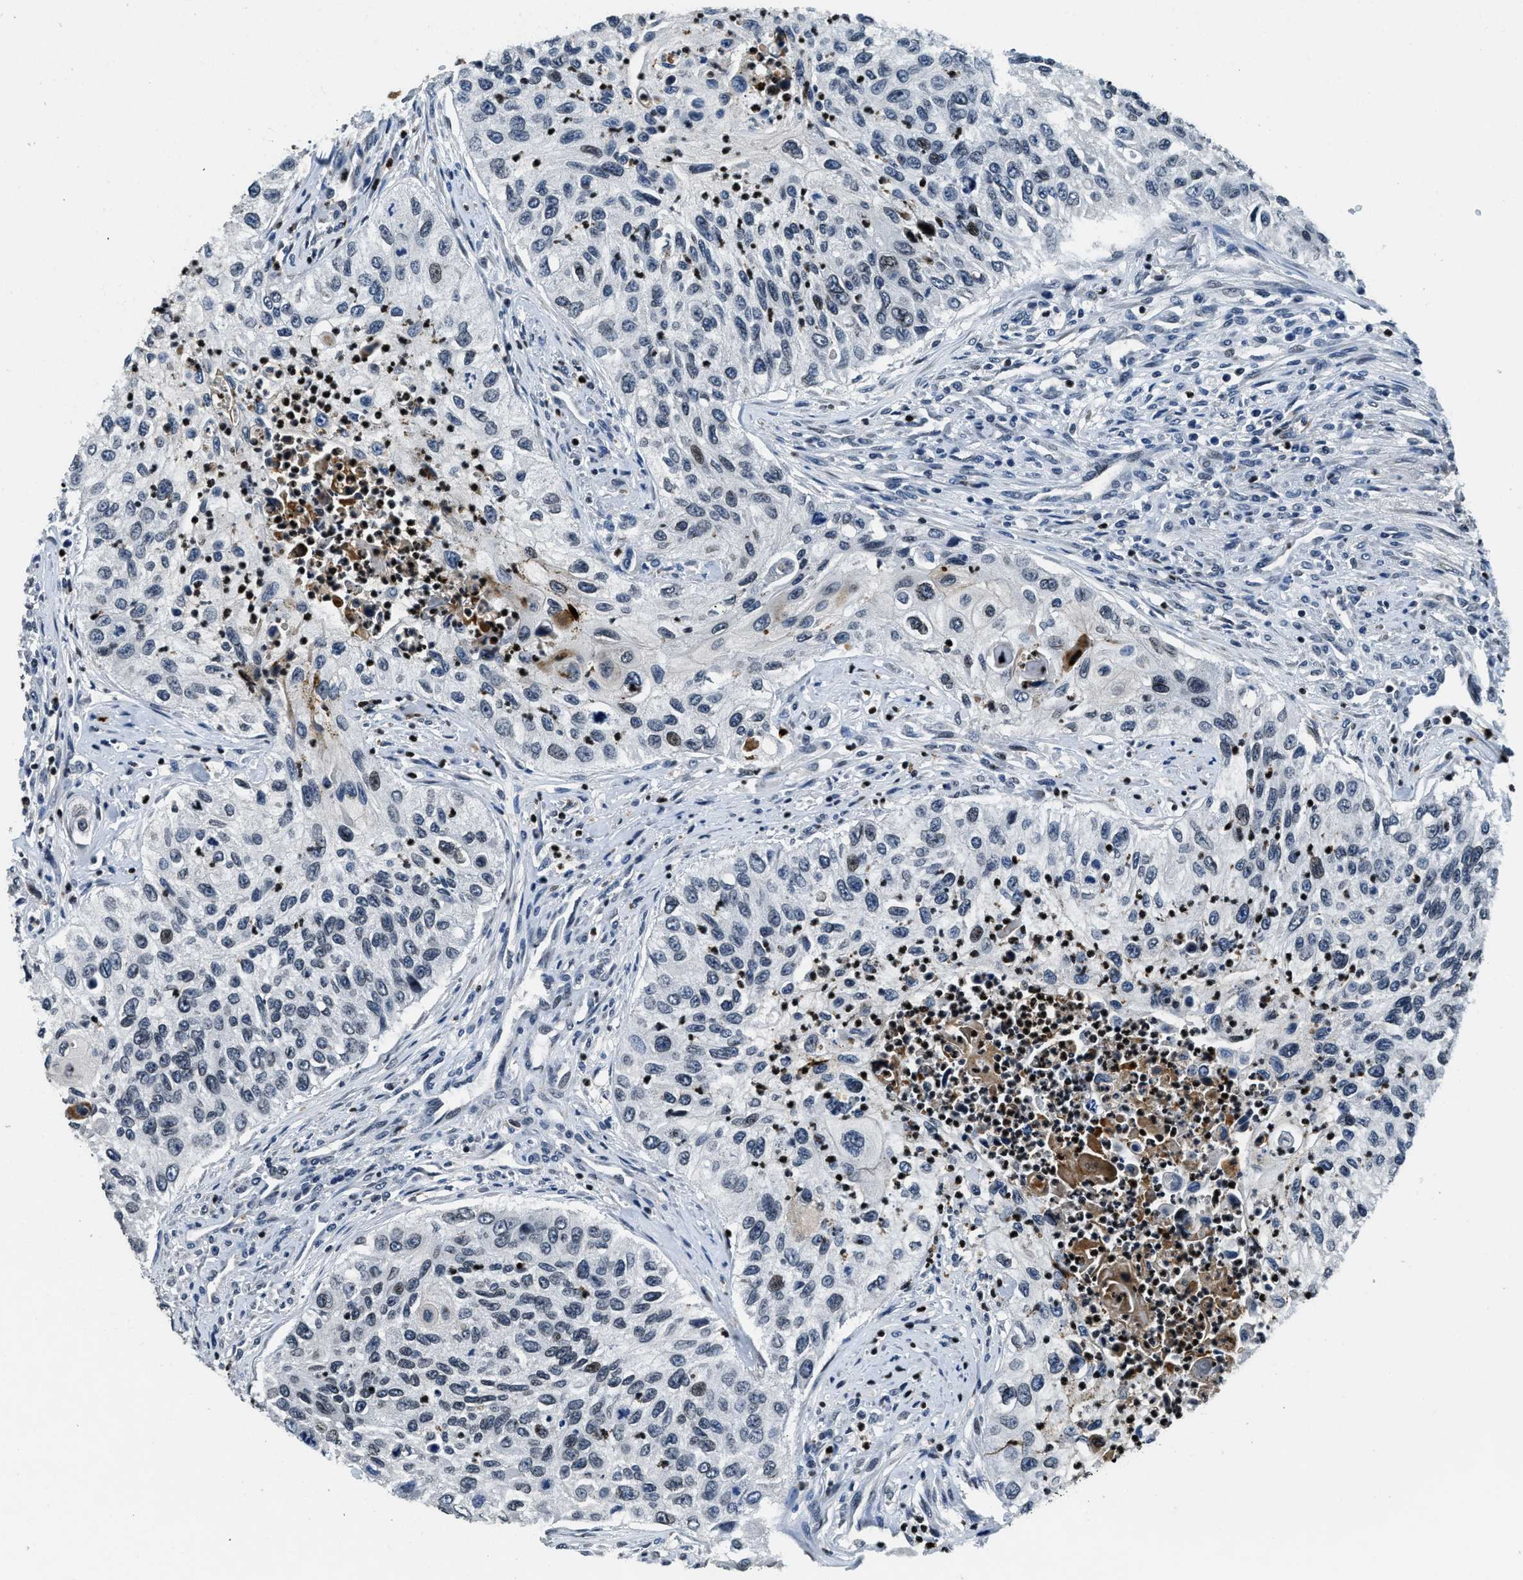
{"staining": {"intensity": "weak", "quantity": "<25%", "location": "nuclear"}, "tissue": "urothelial cancer", "cell_type": "Tumor cells", "image_type": "cancer", "snomed": [{"axis": "morphology", "description": "Urothelial carcinoma, High grade"}, {"axis": "topography", "description": "Urinary bladder"}], "caption": "Tumor cells are negative for brown protein staining in high-grade urothelial carcinoma.", "gene": "ZC3HC1", "patient": {"sex": "female", "age": 60}}